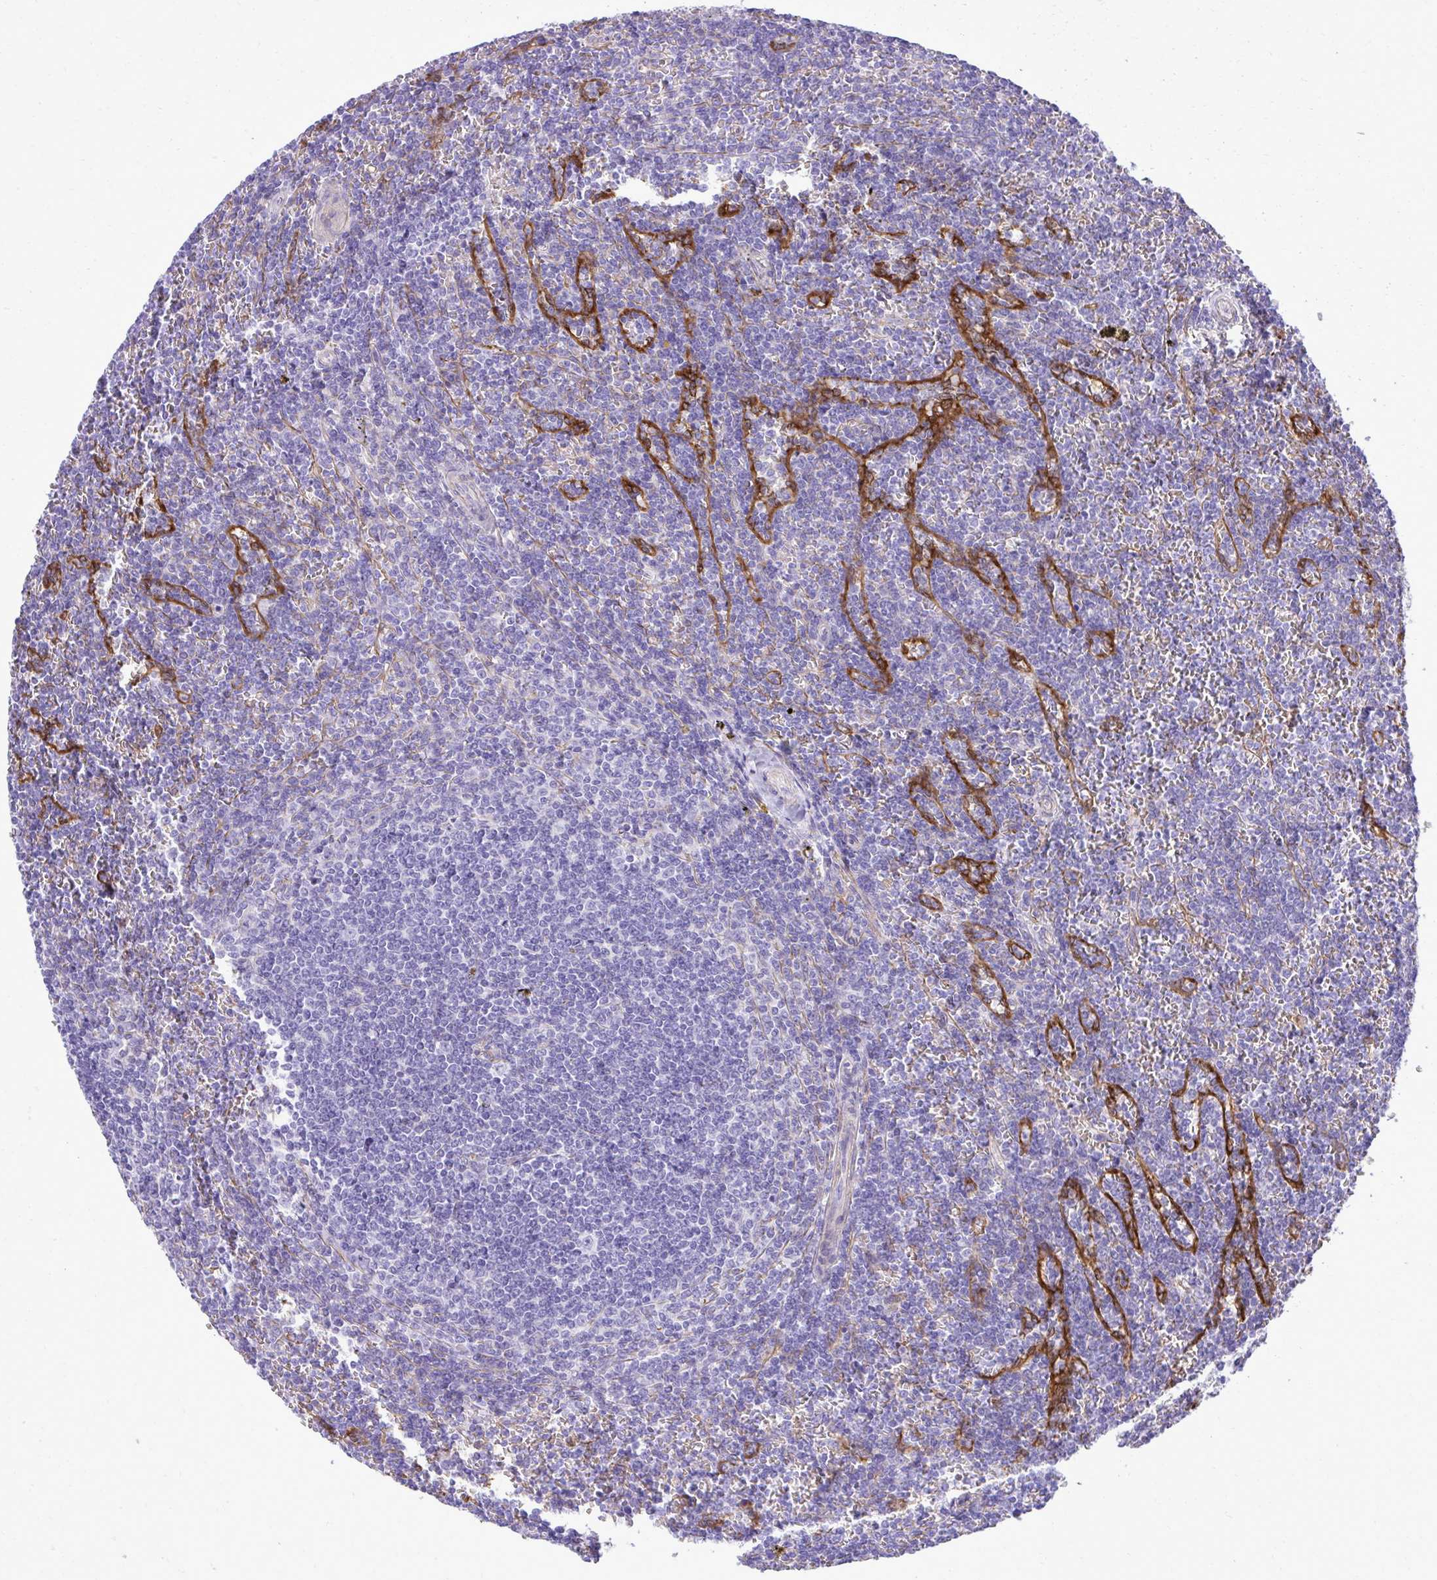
{"staining": {"intensity": "negative", "quantity": "none", "location": "none"}, "tissue": "lymphoma", "cell_type": "Tumor cells", "image_type": "cancer", "snomed": [{"axis": "morphology", "description": "Malignant lymphoma, non-Hodgkin's type, Low grade"}, {"axis": "topography", "description": "Spleen"}], "caption": "Human lymphoma stained for a protein using IHC demonstrates no expression in tumor cells.", "gene": "PITPNM3", "patient": {"sex": "male", "age": 78}}